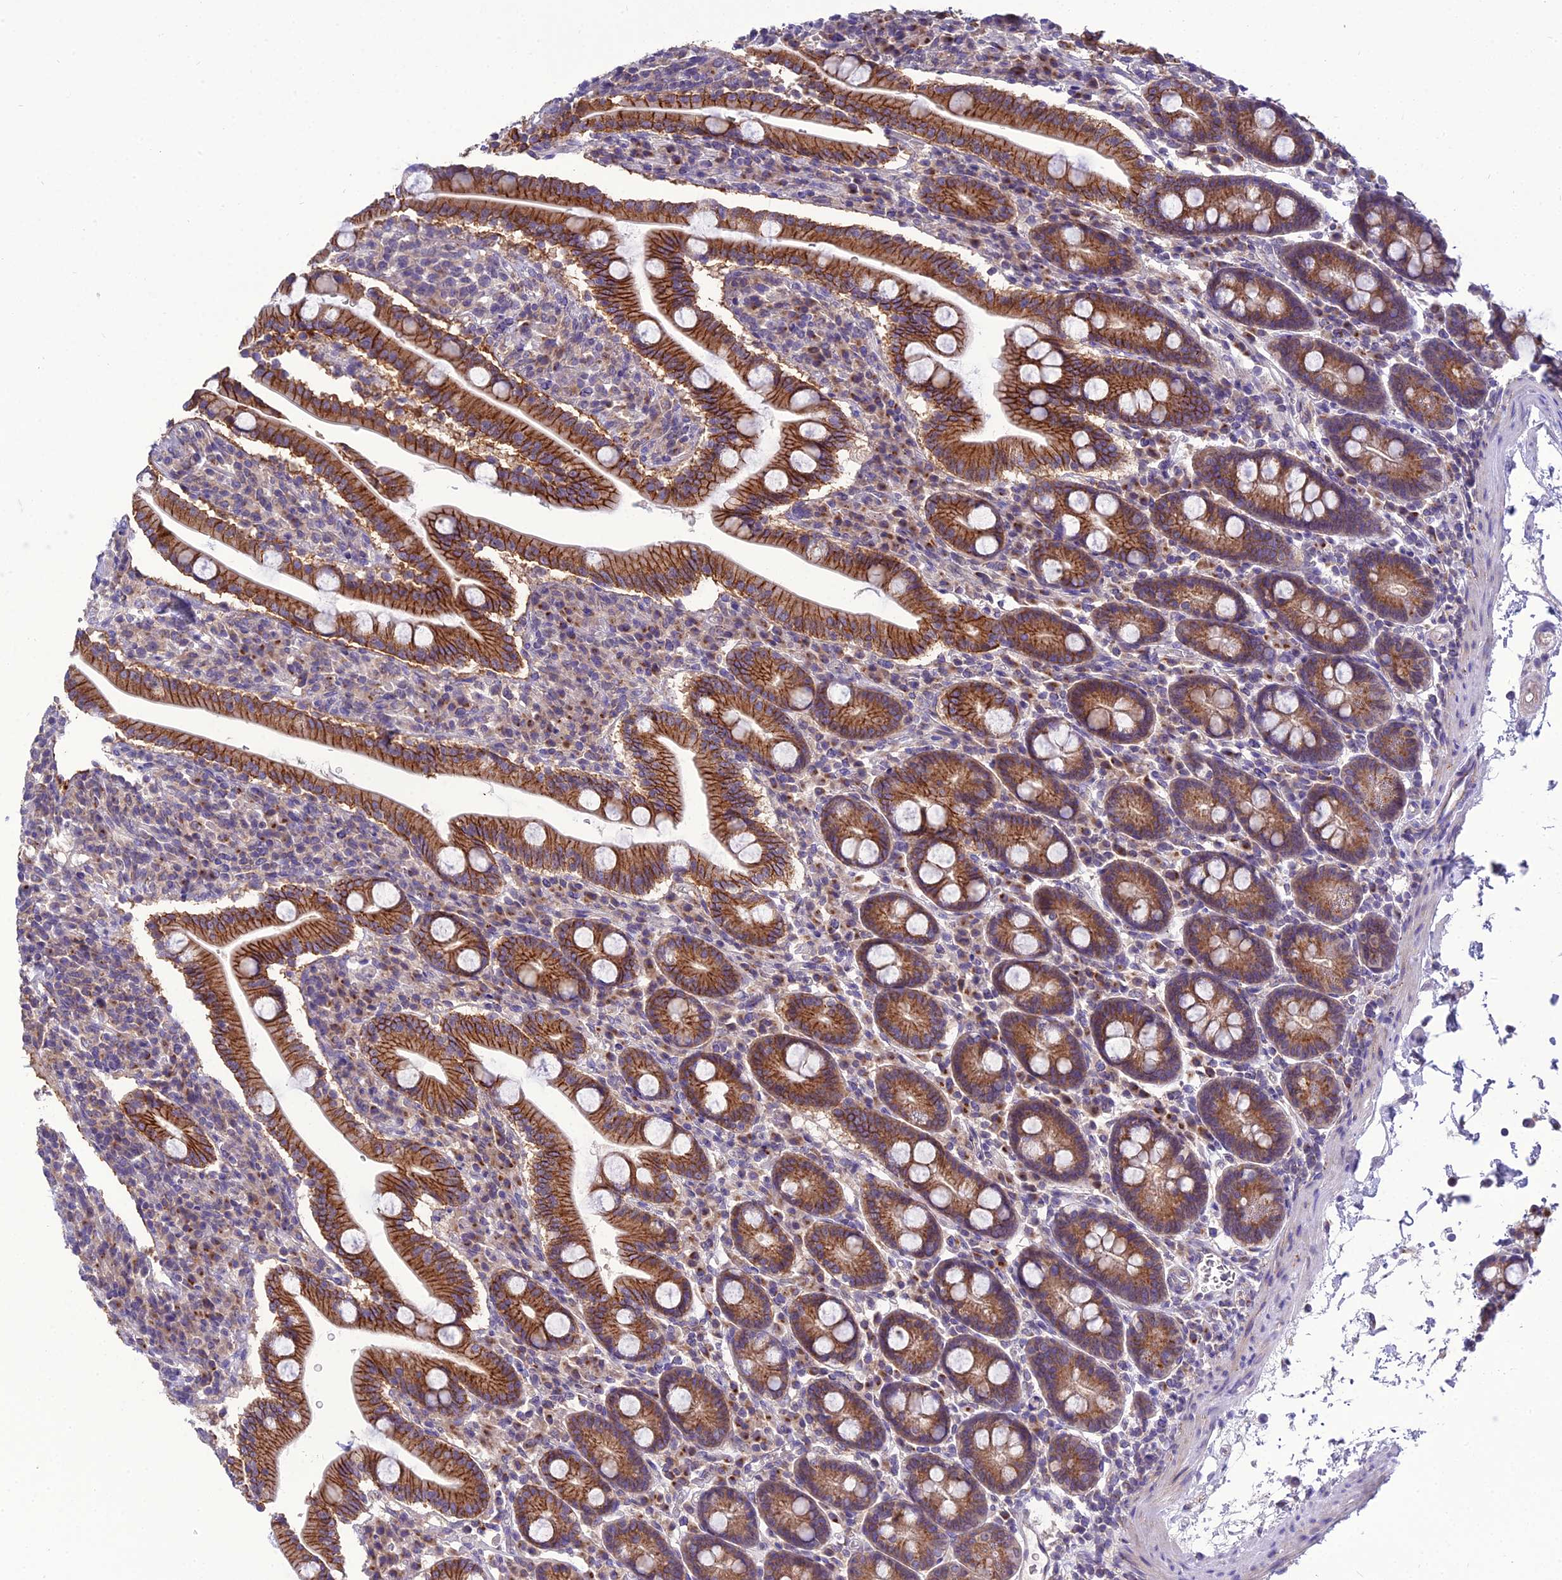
{"staining": {"intensity": "strong", "quantity": ">75%", "location": "cytoplasmic/membranous"}, "tissue": "duodenum", "cell_type": "Glandular cells", "image_type": "normal", "snomed": [{"axis": "morphology", "description": "Normal tissue, NOS"}, {"axis": "topography", "description": "Duodenum"}], "caption": "Duodenum stained with DAB immunohistochemistry displays high levels of strong cytoplasmic/membranous positivity in approximately >75% of glandular cells. The staining was performed using DAB (3,3'-diaminobenzidine), with brown indicating positive protein expression. Nuclei are stained blue with hematoxylin.", "gene": "GOLPH3", "patient": {"sex": "male", "age": 35}}